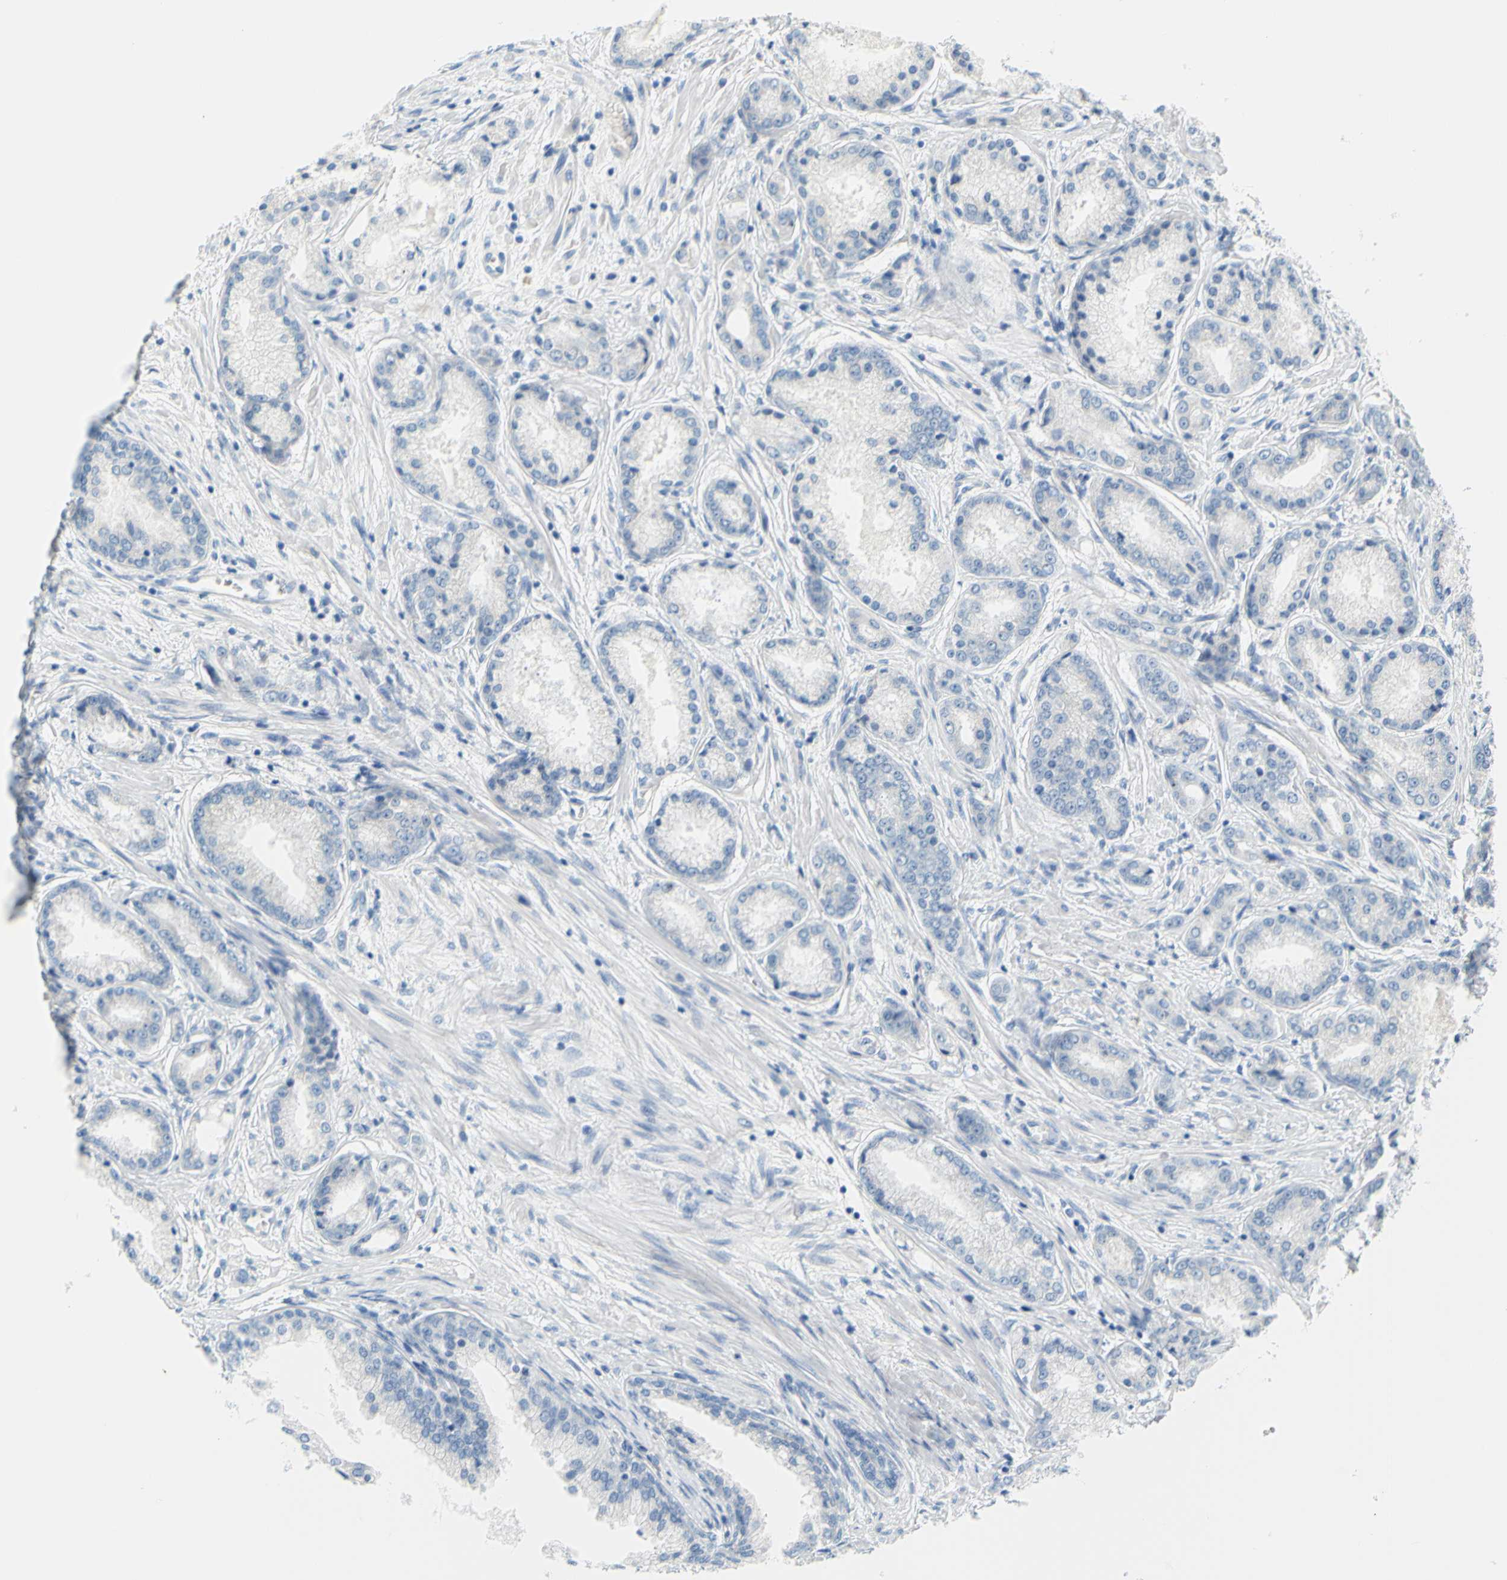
{"staining": {"intensity": "negative", "quantity": "none", "location": "none"}, "tissue": "prostate cancer", "cell_type": "Tumor cells", "image_type": "cancer", "snomed": [{"axis": "morphology", "description": "Adenocarcinoma, High grade"}, {"axis": "topography", "description": "Prostate"}], "caption": "An IHC image of prostate adenocarcinoma (high-grade) is shown. There is no staining in tumor cells of prostate adenocarcinoma (high-grade). (DAB (3,3'-diaminobenzidine) immunohistochemistry with hematoxylin counter stain).", "gene": "DCT", "patient": {"sex": "male", "age": 59}}